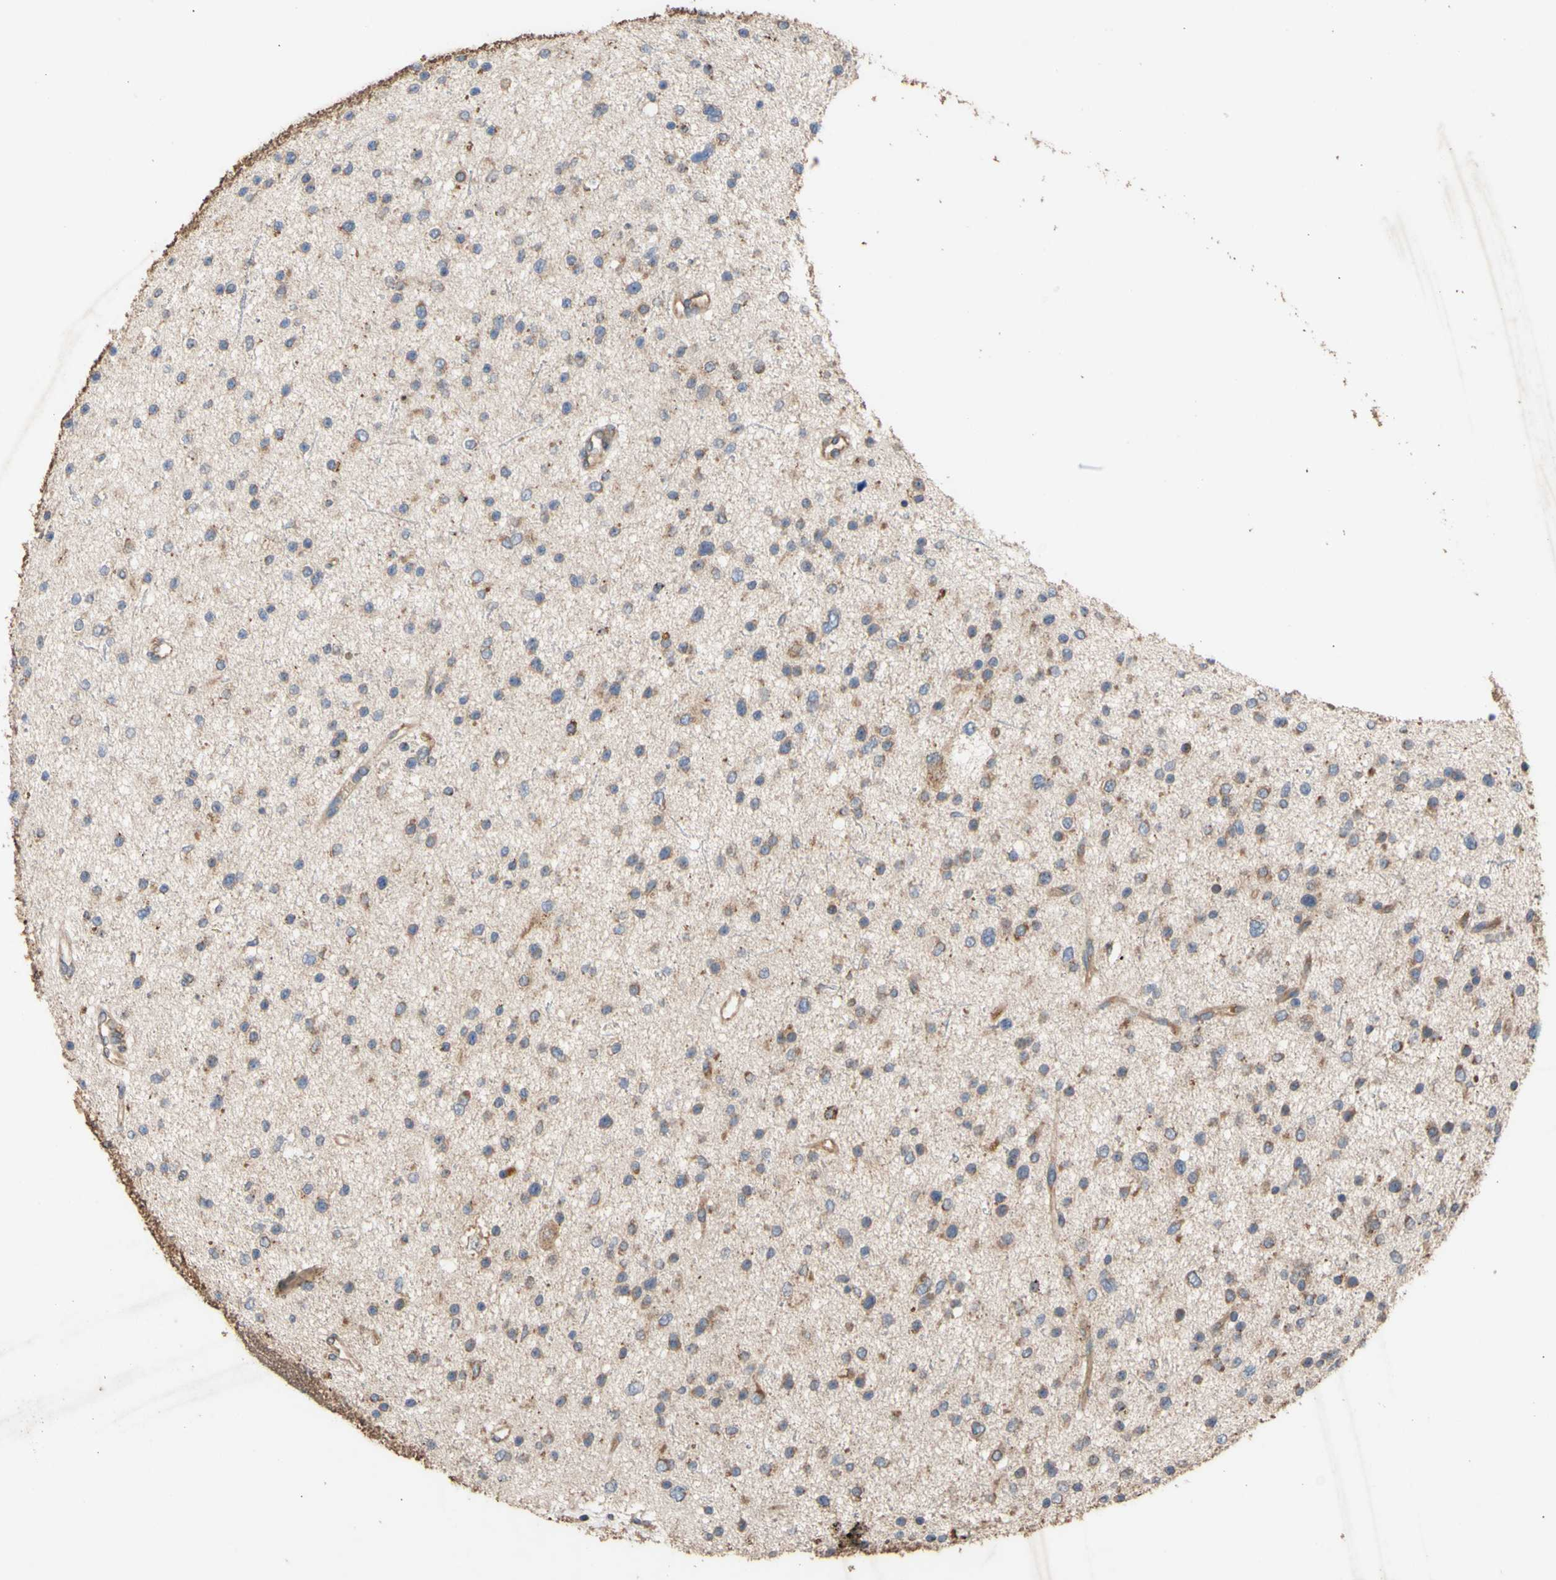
{"staining": {"intensity": "moderate", "quantity": "25%-75%", "location": "cytoplasmic/membranous"}, "tissue": "glioma", "cell_type": "Tumor cells", "image_type": "cancer", "snomed": [{"axis": "morphology", "description": "Glioma, malignant, Low grade"}, {"axis": "topography", "description": "Brain"}], "caption": "About 25%-75% of tumor cells in low-grade glioma (malignant) exhibit moderate cytoplasmic/membranous protein expression as visualized by brown immunohistochemical staining.", "gene": "EIF2S3", "patient": {"sex": "female", "age": 37}}